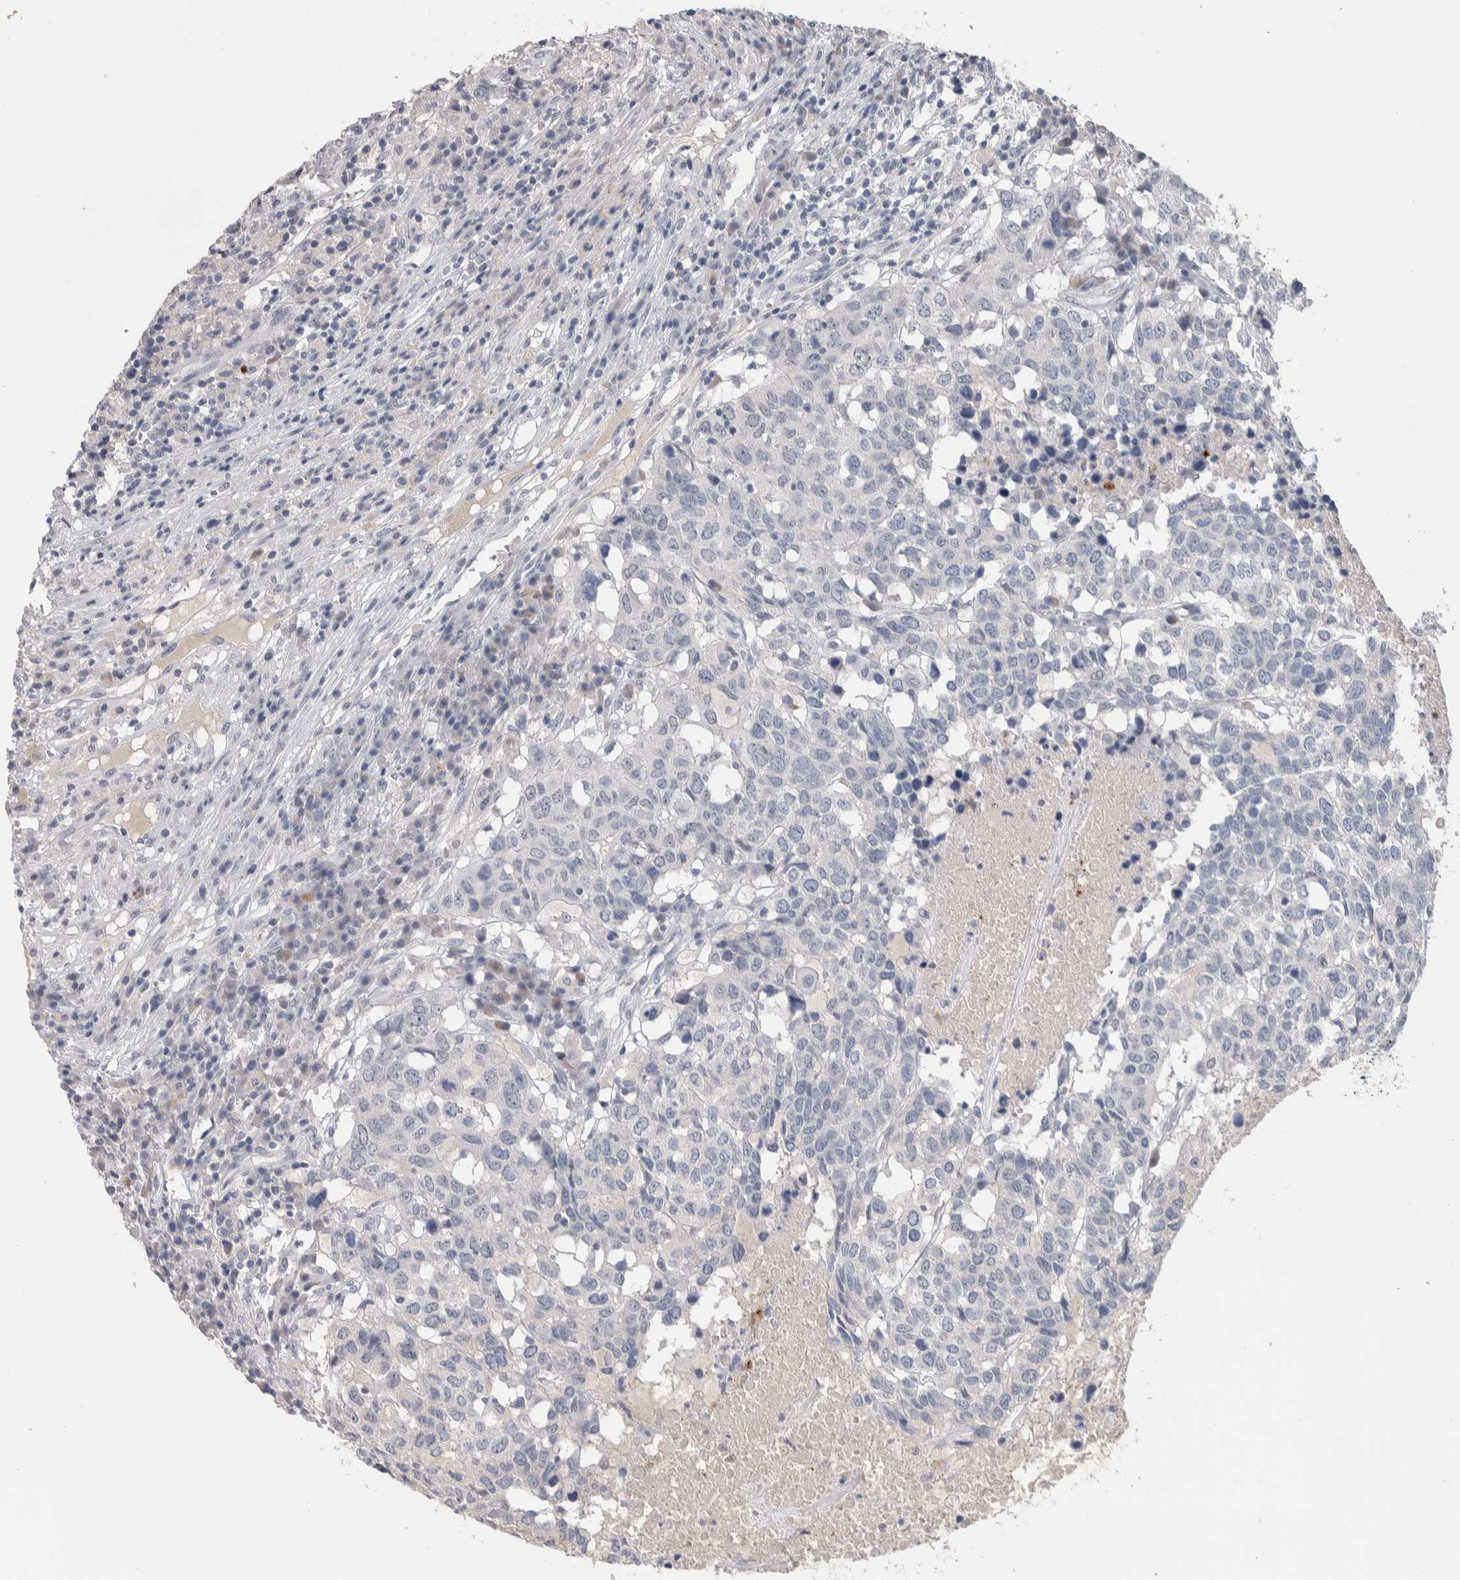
{"staining": {"intensity": "negative", "quantity": "none", "location": "none"}, "tissue": "head and neck cancer", "cell_type": "Tumor cells", "image_type": "cancer", "snomed": [{"axis": "morphology", "description": "Squamous cell carcinoma, NOS"}, {"axis": "topography", "description": "Head-Neck"}], "caption": "The histopathology image demonstrates no significant expression in tumor cells of head and neck cancer. Nuclei are stained in blue.", "gene": "TMEM102", "patient": {"sex": "male", "age": 66}}